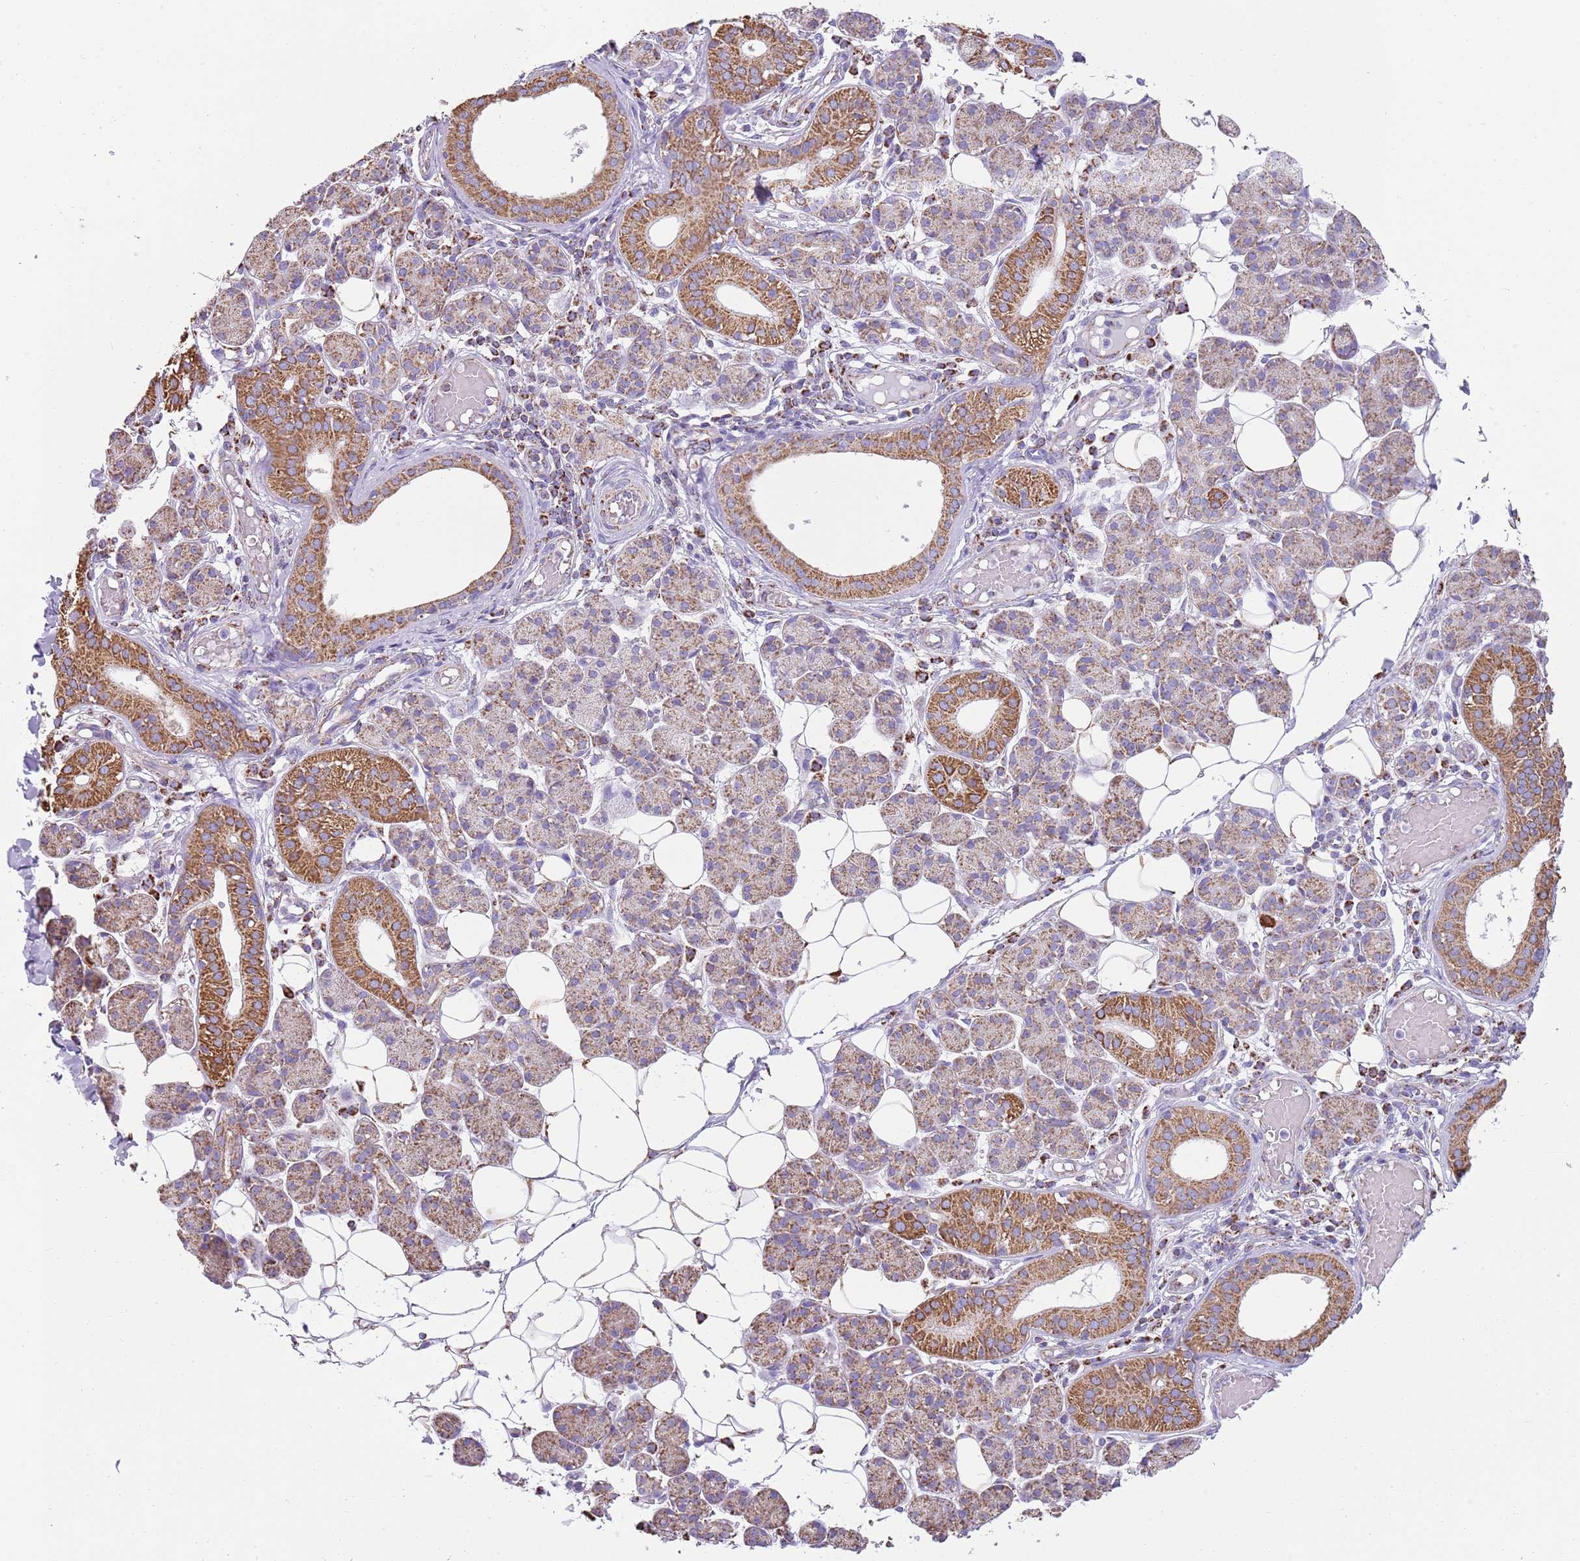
{"staining": {"intensity": "moderate", "quantity": "25%-75%", "location": "cytoplasmic/membranous"}, "tissue": "salivary gland", "cell_type": "Glandular cells", "image_type": "normal", "snomed": [{"axis": "morphology", "description": "Normal tissue, NOS"}, {"axis": "topography", "description": "Salivary gland"}], "caption": "Moderate cytoplasmic/membranous protein staining is identified in approximately 25%-75% of glandular cells in salivary gland. The staining was performed using DAB (3,3'-diaminobenzidine), with brown indicating positive protein expression. Nuclei are stained blue with hematoxylin.", "gene": "TTLL1", "patient": {"sex": "female", "age": 33}}